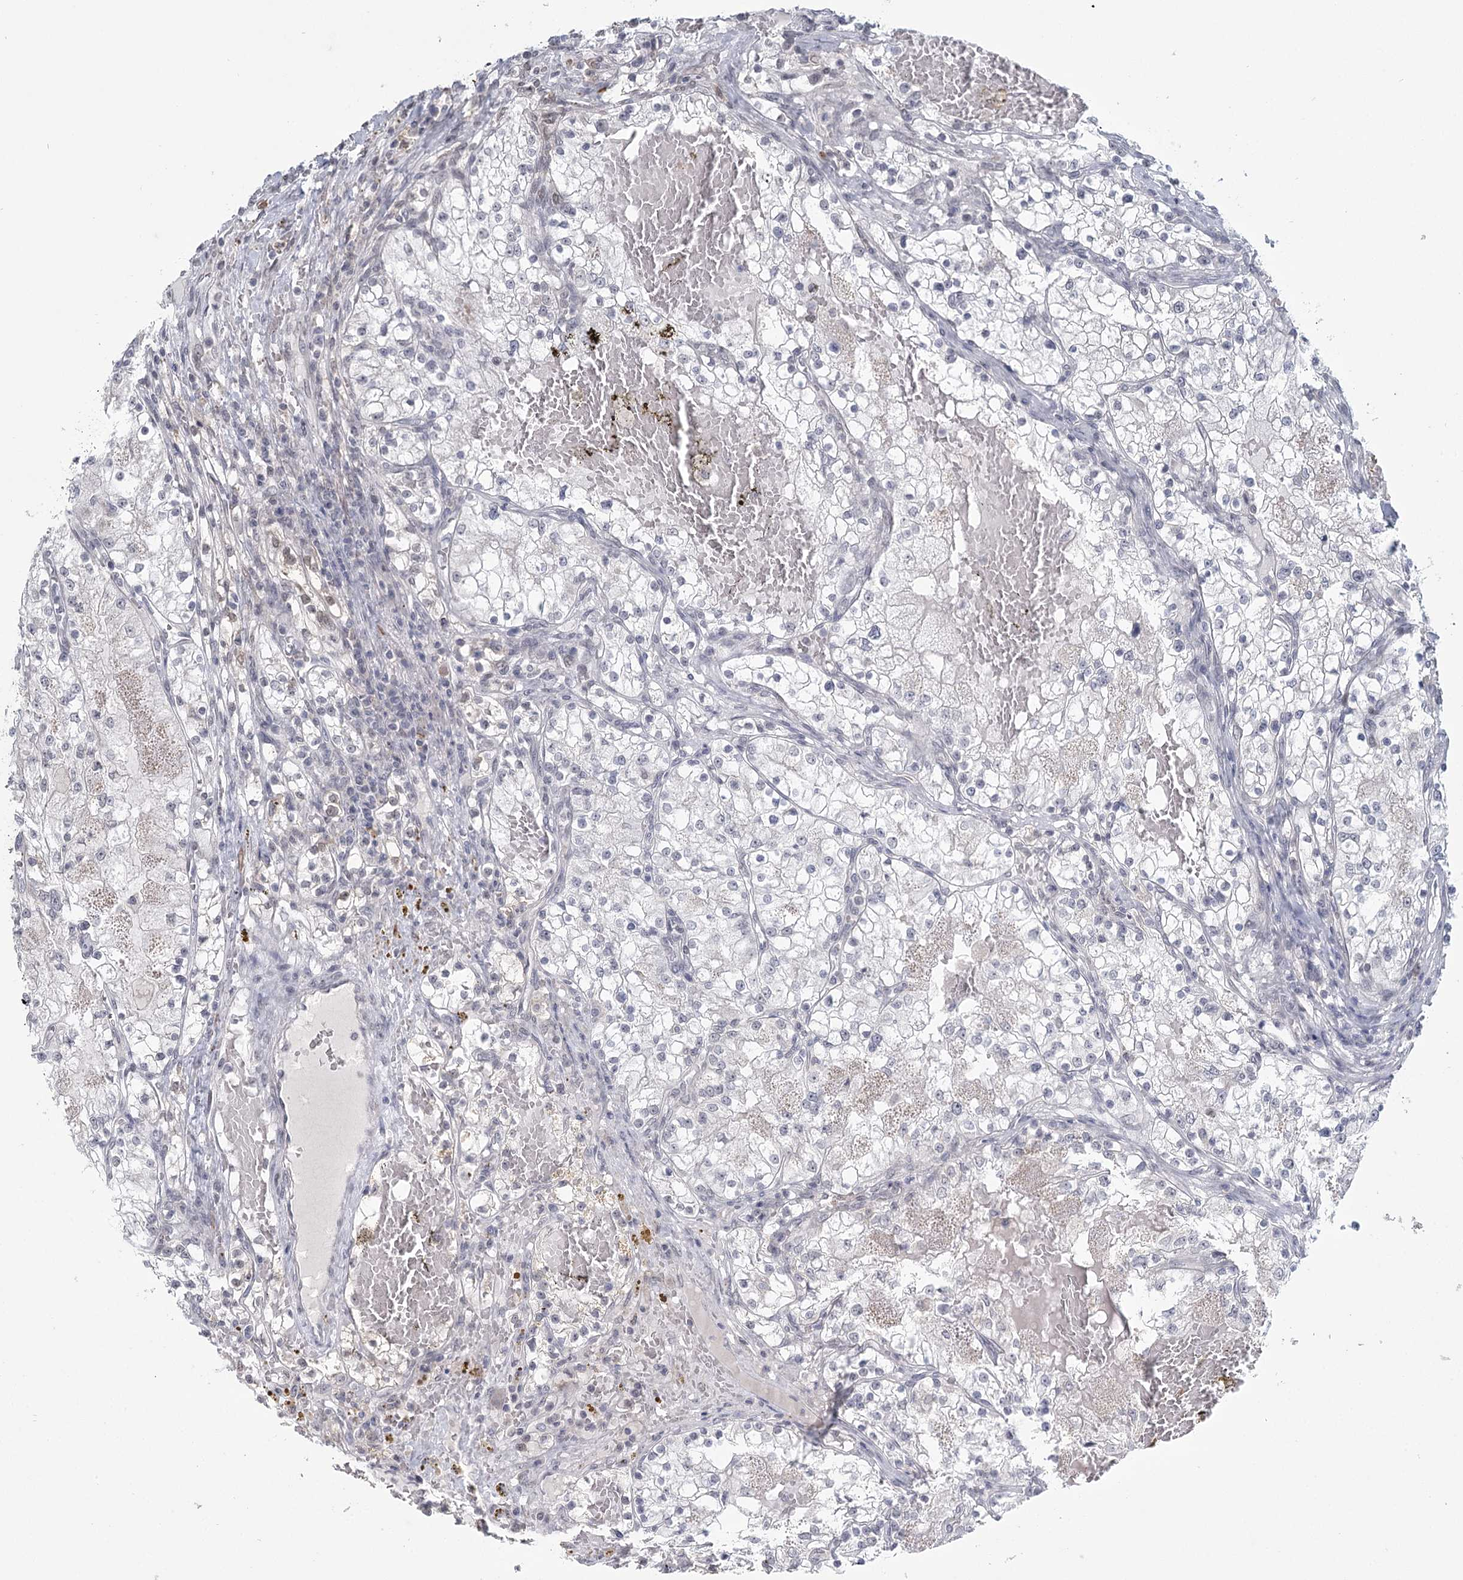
{"staining": {"intensity": "negative", "quantity": "none", "location": "none"}, "tissue": "renal cancer", "cell_type": "Tumor cells", "image_type": "cancer", "snomed": [{"axis": "morphology", "description": "Normal tissue, NOS"}, {"axis": "morphology", "description": "Adenocarcinoma, NOS"}, {"axis": "topography", "description": "Kidney"}], "caption": "Renal cancer stained for a protein using IHC shows no positivity tumor cells.", "gene": "TMEM70", "patient": {"sex": "male", "age": 68}}